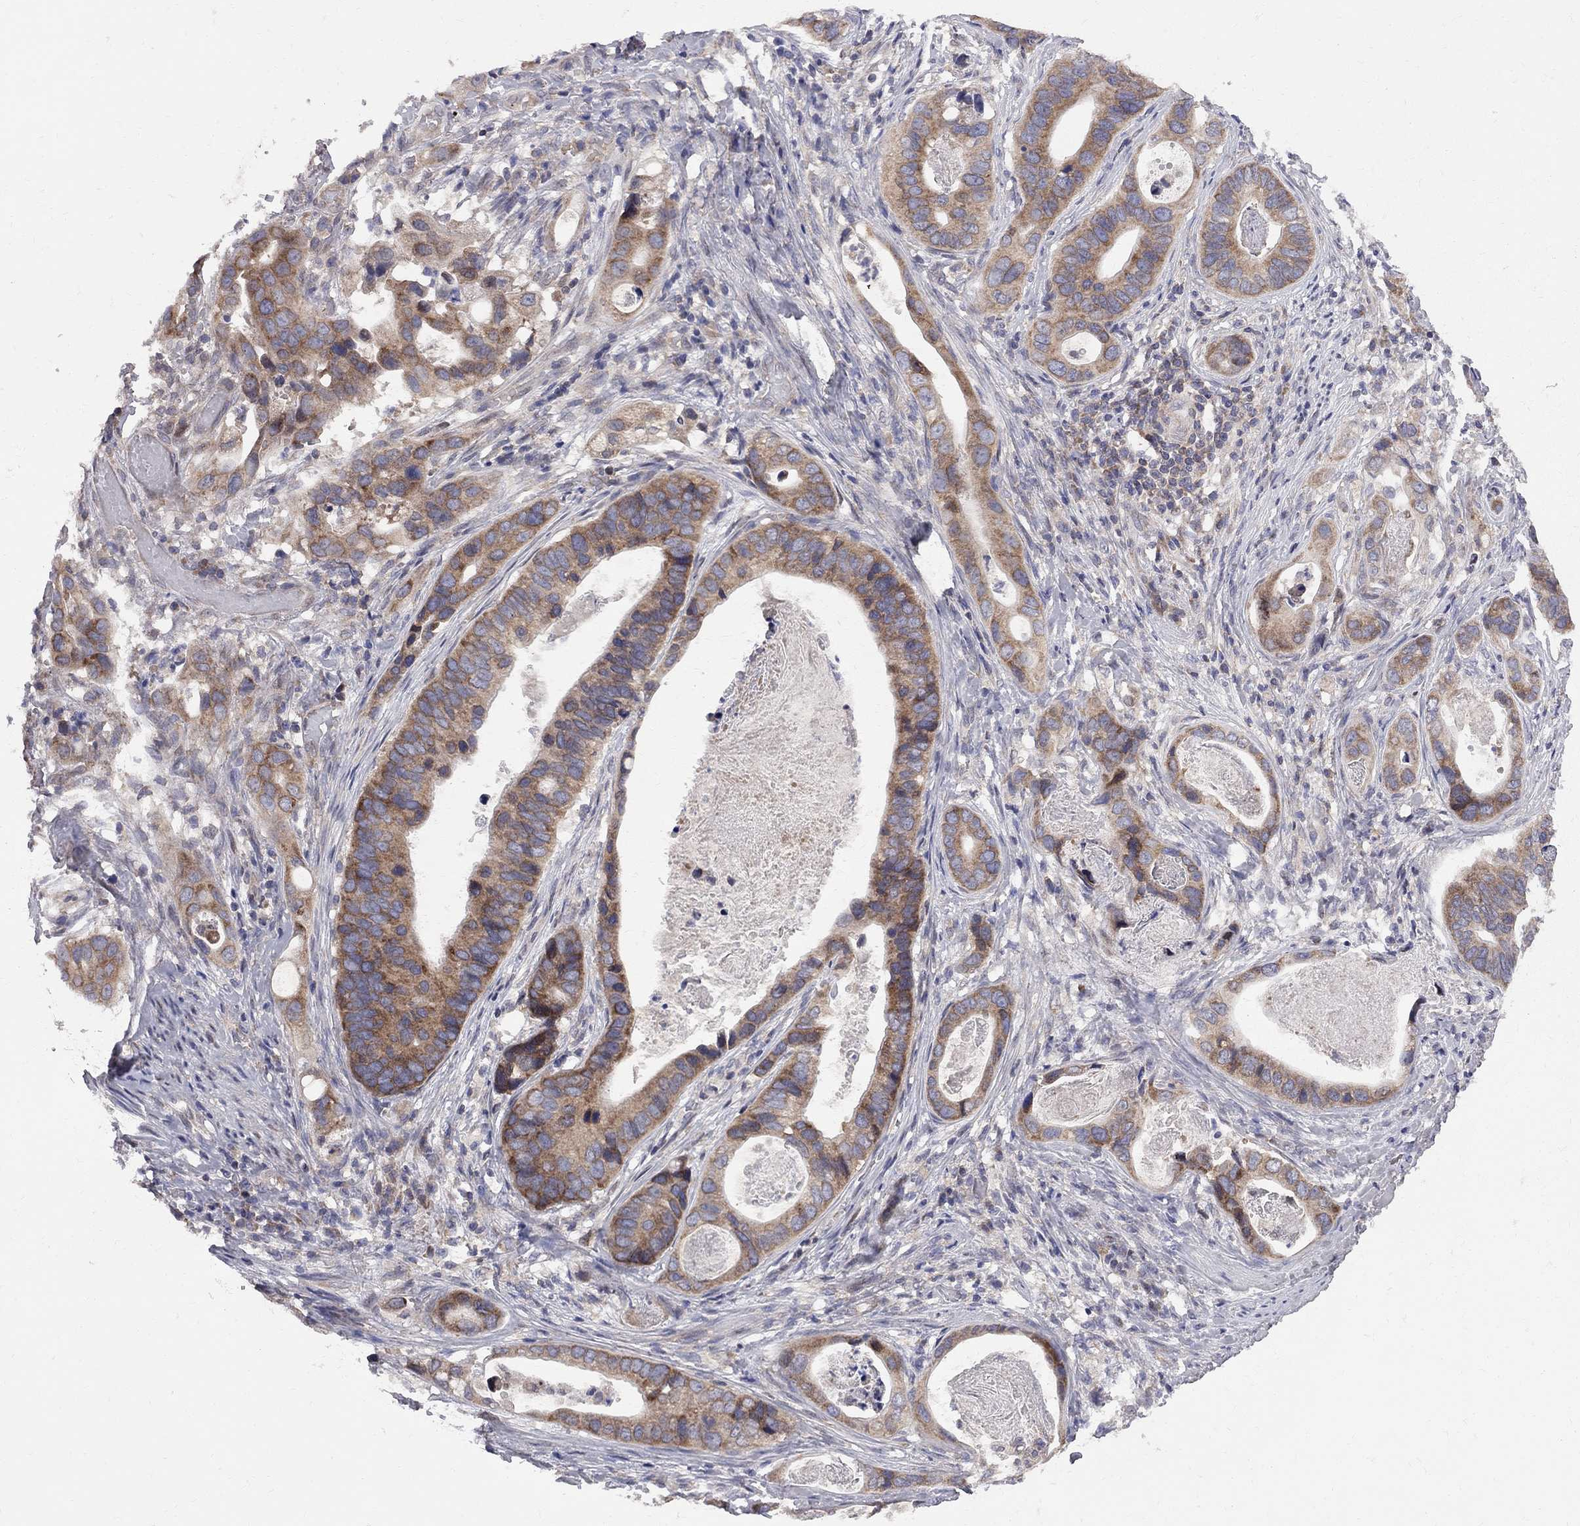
{"staining": {"intensity": "moderate", "quantity": ">75%", "location": "cytoplasmic/membranous"}, "tissue": "stomach cancer", "cell_type": "Tumor cells", "image_type": "cancer", "snomed": [{"axis": "morphology", "description": "Adenocarcinoma, NOS"}, {"axis": "topography", "description": "Stomach"}], "caption": "Human adenocarcinoma (stomach) stained for a protein (brown) displays moderate cytoplasmic/membranous positive positivity in about >75% of tumor cells.", "gene": "CNOT11", "patient": {"sex": "male", "age": 84}}